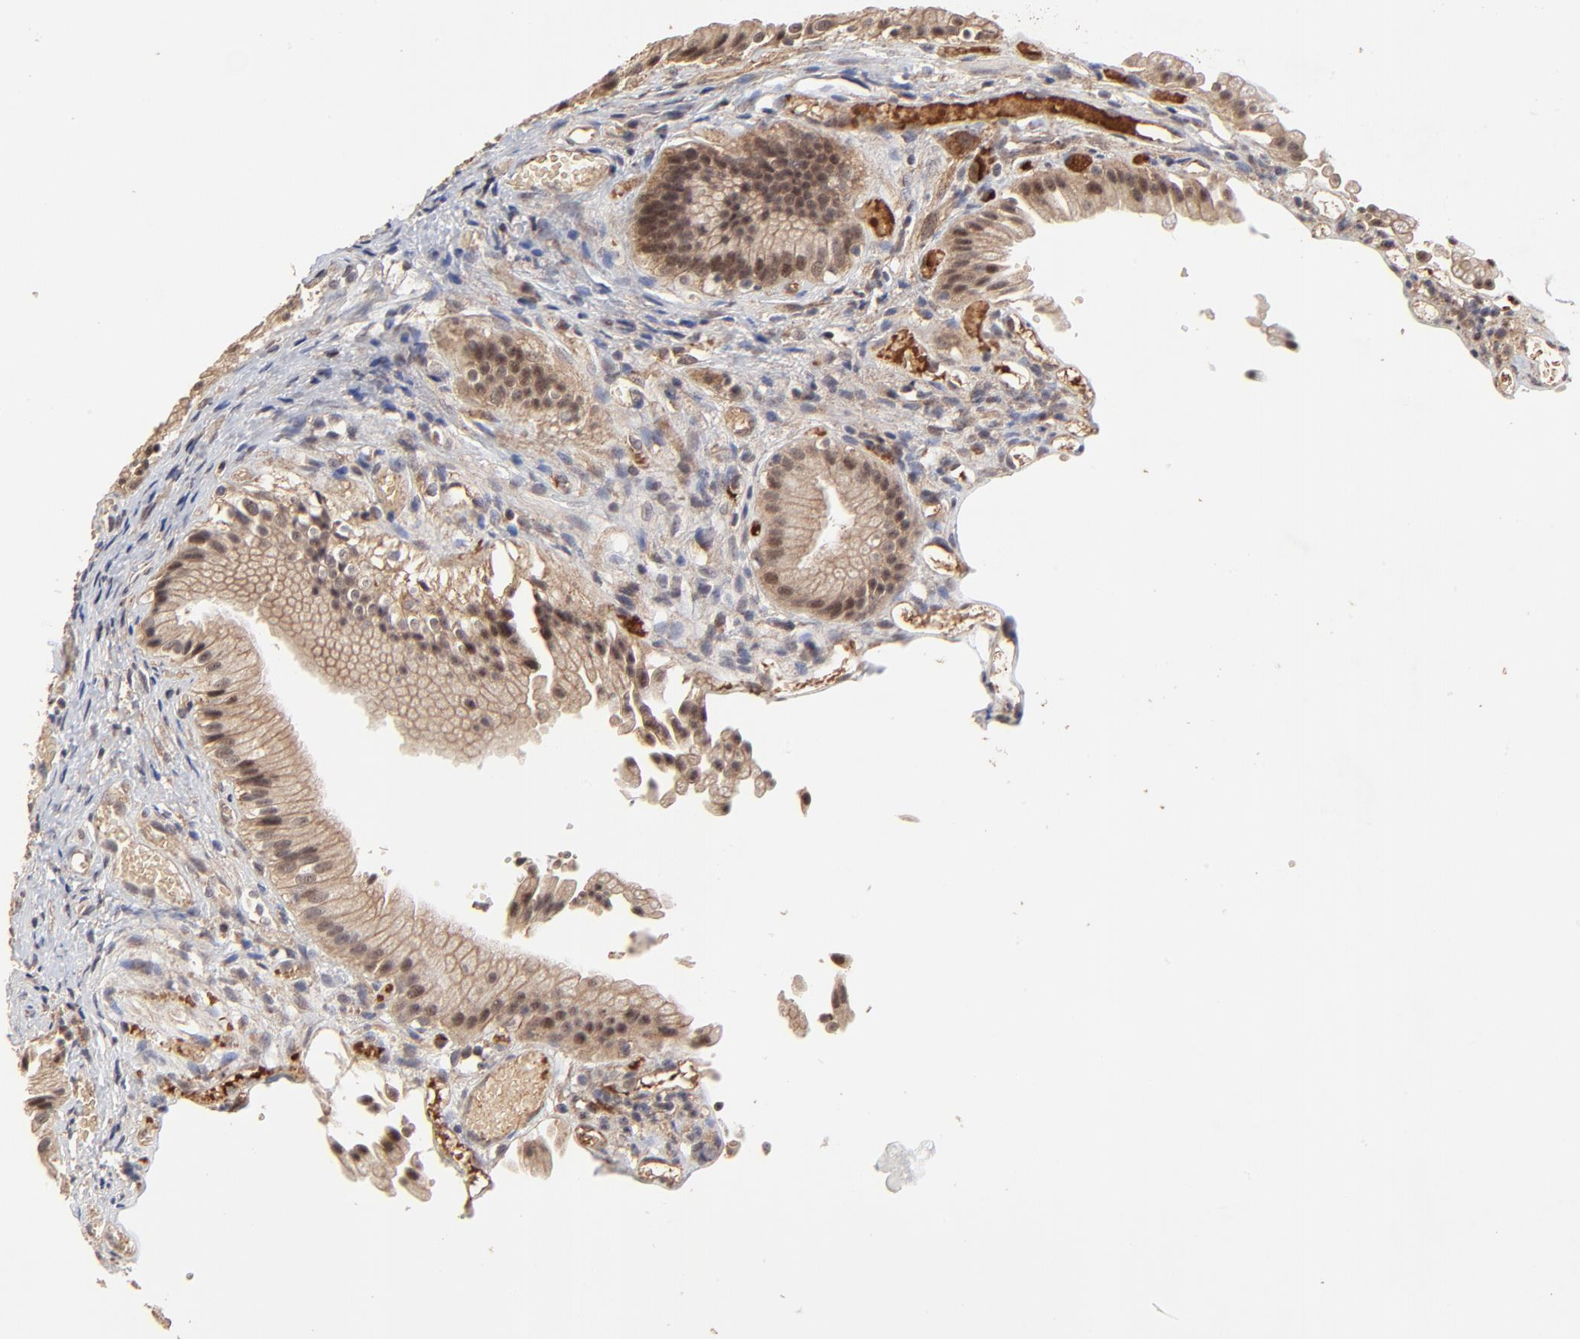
{"staining": {"intensity": "moderate", "quantity": ">75%", "location": "cytoplasmic/membranous"}, "tissue": "gallbladder", "cell_type": "Glandular cells", "image_type": "normal", "snomed": [{"axis": "morphology", "description": "Normal tissue, NOS"}, {"axis": "topography", "description": "Gallbladder"}], "caption": "High-magnification brightfield microscopy of unremarkable gallbladder stained with DAB (3,3'-diaminobenzidine) (brown) and counterstained with hematoxylin (blue). glandular cells exhibit moderate cytoplasmic/membranous expression is identified in about>75% of cells. (DAB IHC, brown staining for protein, blue staining for nuclei).", "gene": "FRMD8", "patient": {"sex": "male", "age": 65}}